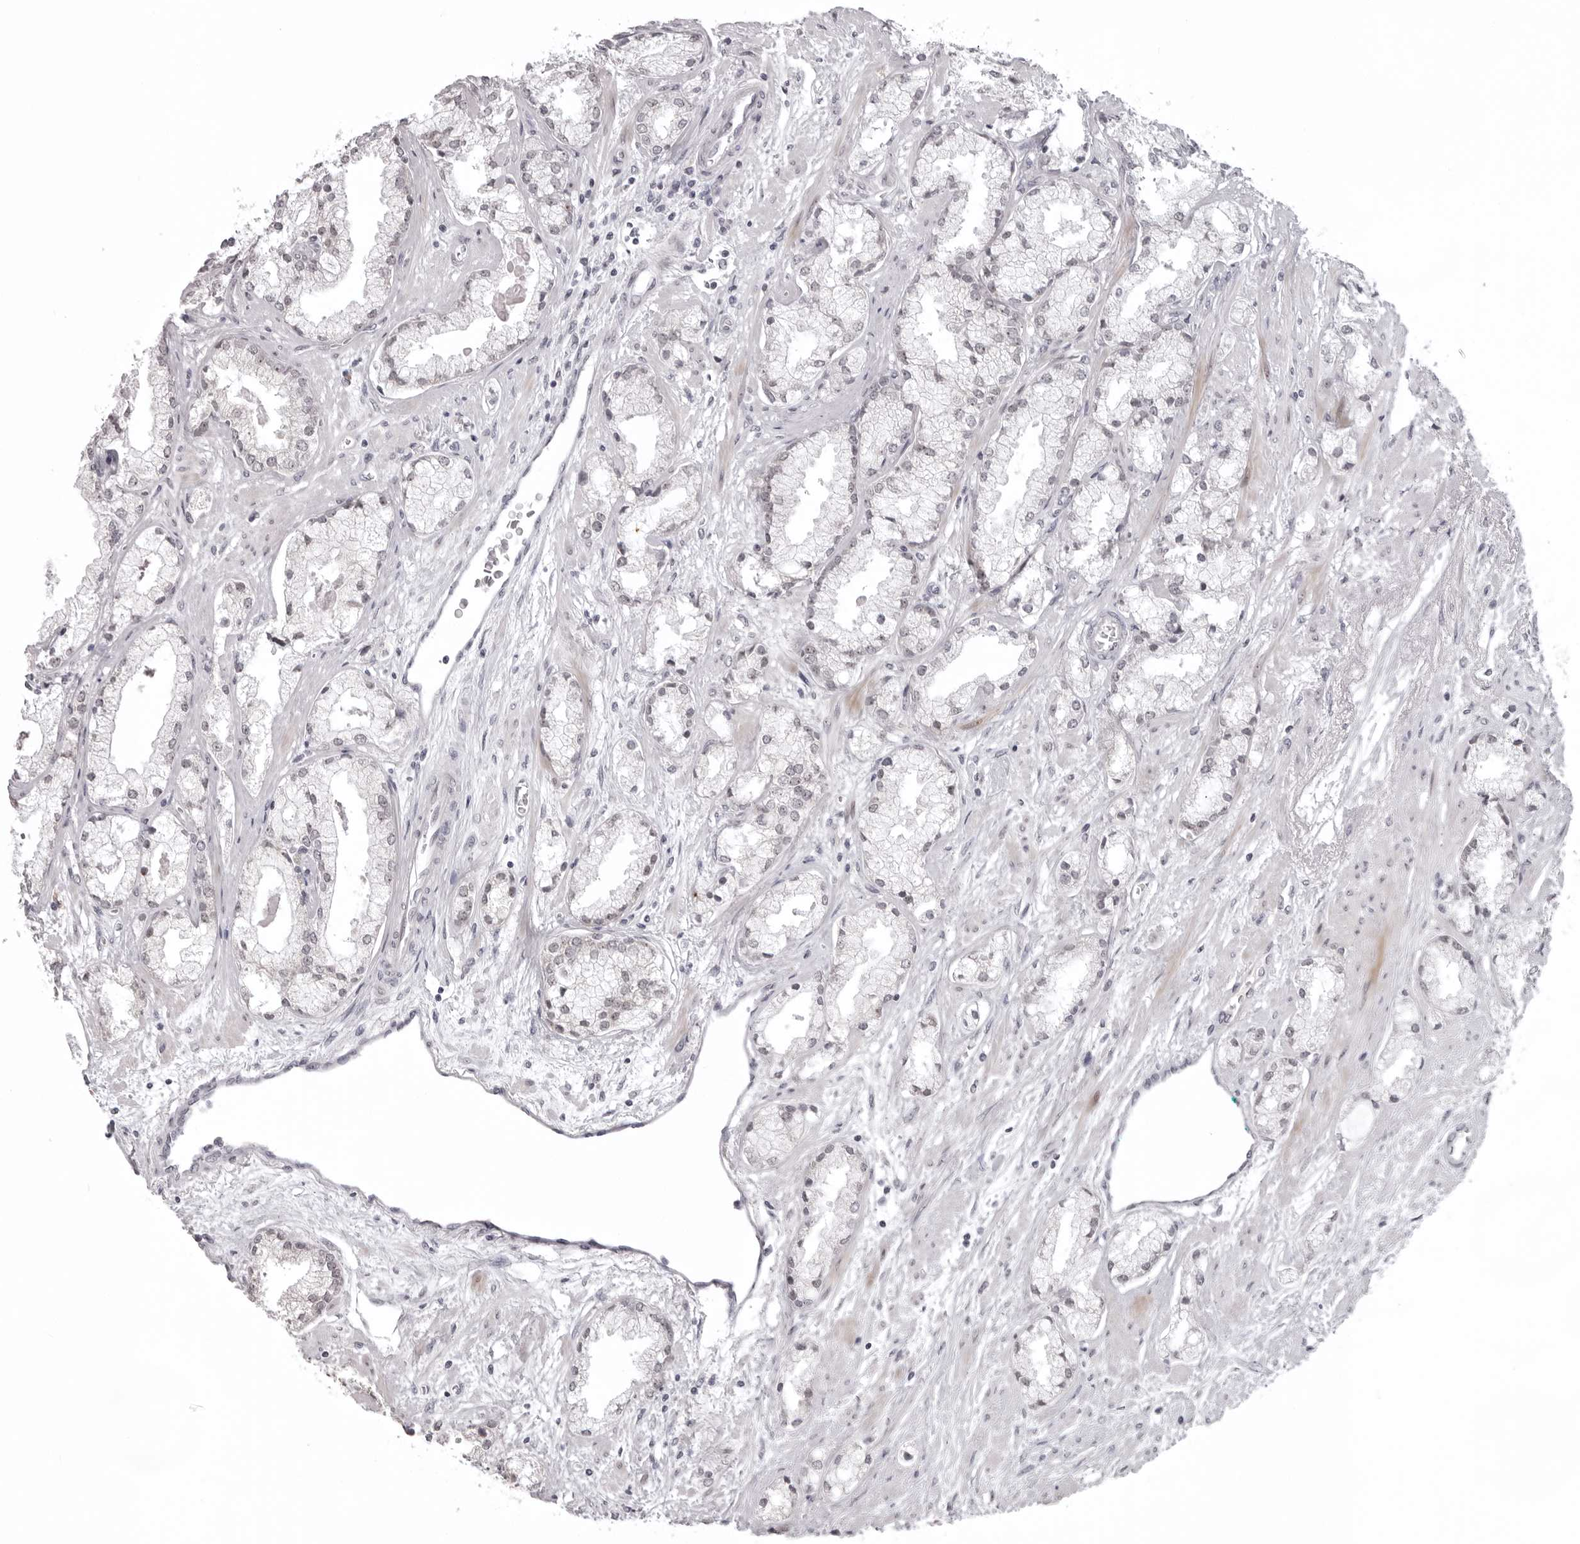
{"staining": {"intensity": "moderate", "quantity": "25%-75%", "location": "nuclear"}, "tissue": "prostate cancer", "cell_type": "Tumor cells", "image_type": "cancer", "snomed": [{"axis": "morphology", "description": "Adenocarcinoma, High grade"}, {"axis": "topography", "description": "Prostate"}], "caption": "Immunohistochemical staining of human prostate cancer demonstrates medium levels of moderate nuclear protein staining in about 25%-75% of tumor cells.", "gene": "HELZ", "patient": {"sex": "male", "age": 50}}